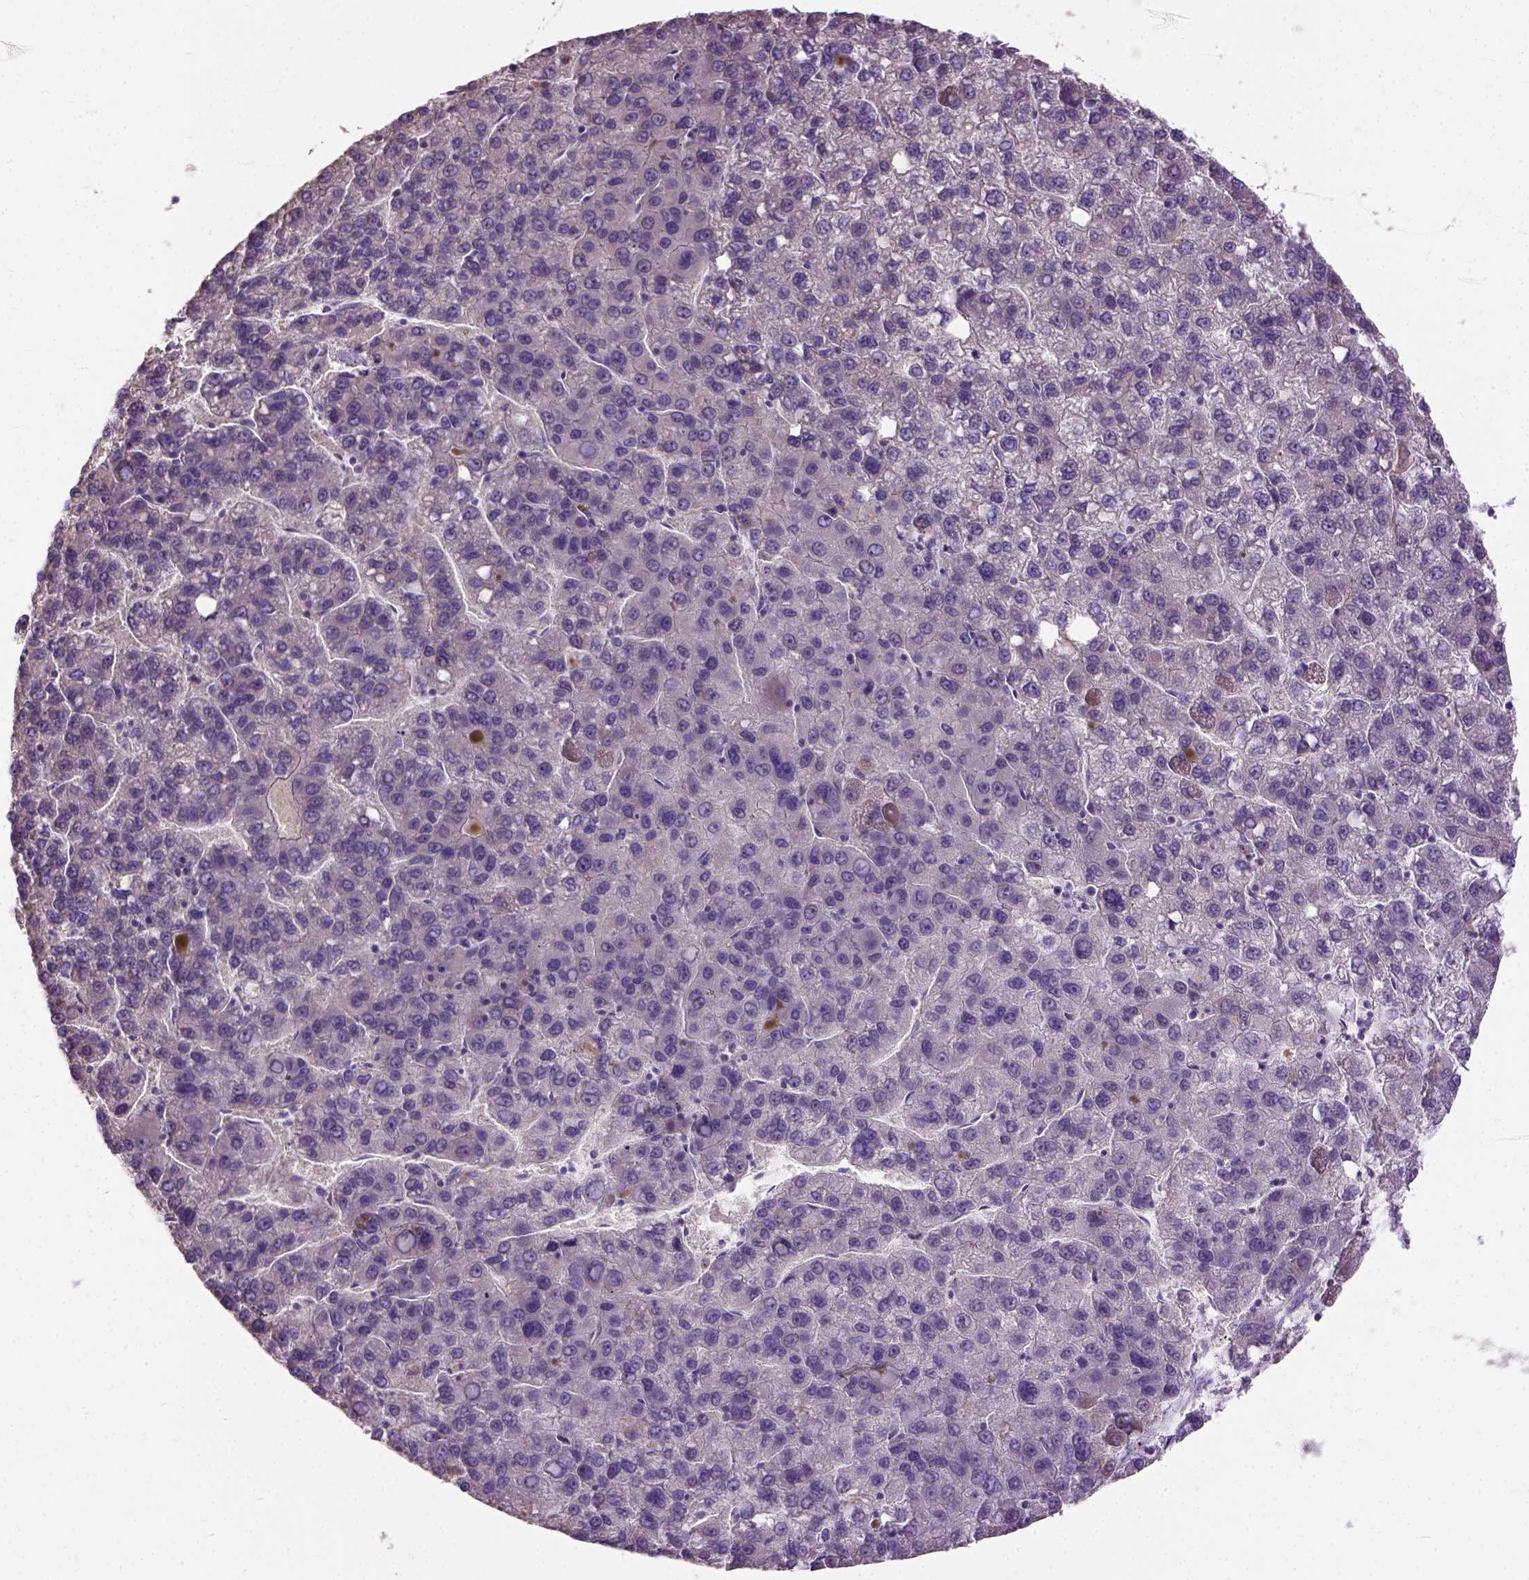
{"staining": {"intensity": "negative", "quantity": "none", "location": "none"}, "tissue": "liver cancer", "cell_type": "Tumor cells", "image_type": "cancer", "snomed": [{"axis": "morphology", "description": "Carcinoma, Hepatocellular, NOS"}, {"axis": "topography", "description": "Liver"}], "caption": "Immunohistochemistry of hepatocellular carcinoma (liver) reveals no positivity in tumor cells.", "gene": "DQX1", "patient": {"sex": "female", "age": 82}}